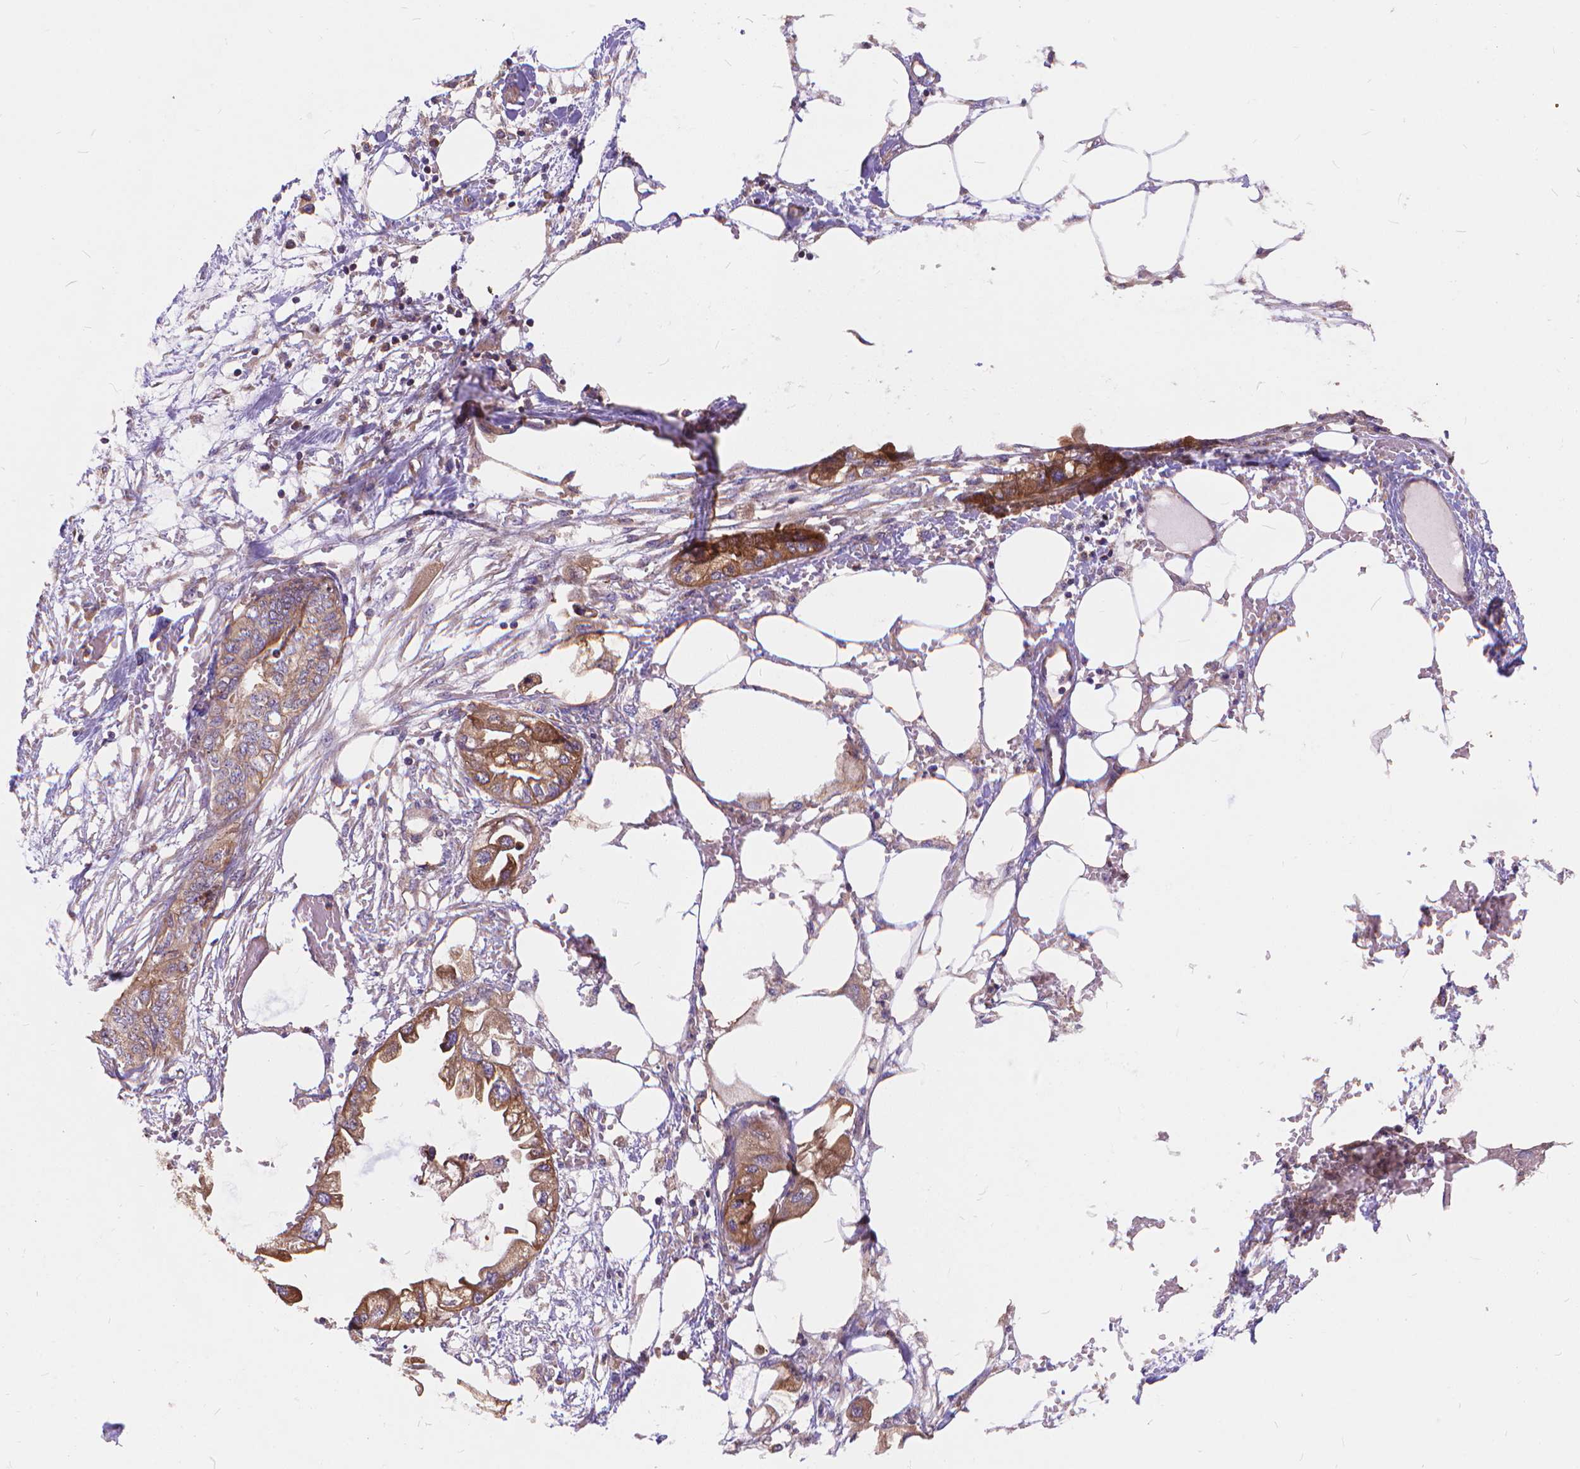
{"staining": {"intensity": "moderate", "quantity": ">75%", "location": "cytoplasmic/membranous"}, "tissue": "endometrial cancer", "cell_type": "Tumor cells", "image_type": "cancer", "snomed": [{"axis": "morphology", "description": "Adenocarcinoma, NOS"}, {"axis": "morphology", "description": "Adenocarcinoma, metastatic, NOS"}, {"axis": "topography", "description": "Adipose tissue"}, {"axis": "topography", "description": "Endometrium"}], "caption": "Immunohistochemical staining of metastatic adenocarcinoma (endometrial) displays medium levels of moderate cytoplasmic/membranous protein expression in approximately >75% of tumor cells. (DAB IHC, brown staining for protein, blue staining for nuclei).", "gene": "ARAP1", "patient": {"sex": "female", "age": 67}}